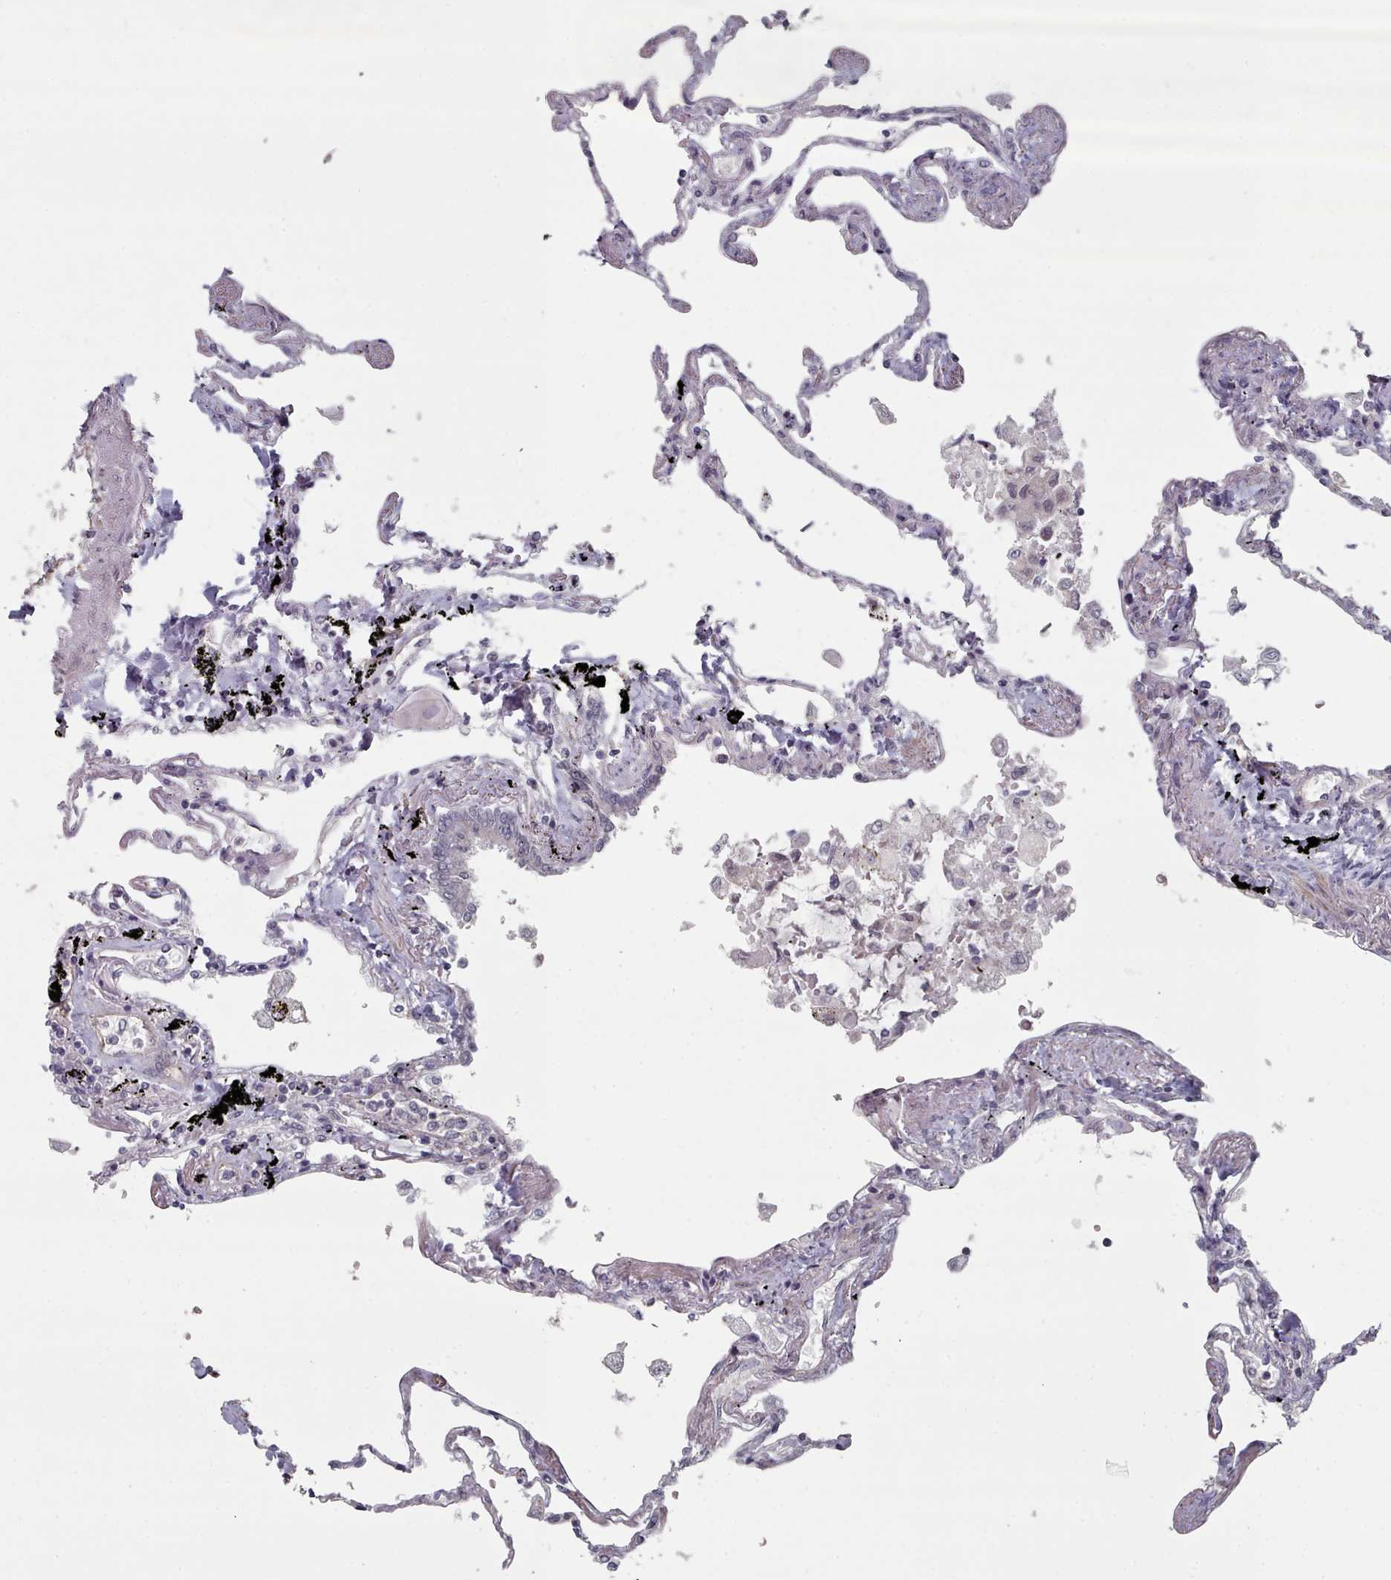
{"staining": {"intensity": "negative", "quantity": "none", "location": "none"}, "tissue": "lung", "cell_type": "Alveolar cells", "image_type": "normal", "snomed": [{"axis": "morphology", "description": "Normal tissue, NOS"}, {"axis": "topography", "description": "Lung"}], "caption": "A micrograph of lung stained for a protein exhibits no brown staining in alveolar cells. Brightfield microscopy of immunohistochemistry stained with DAB (3,3'-diaminobenzidine) (brown) and hematoxylin (blue), captured at high magnification.", "gene": "HYAL3", "patient": {"sex": "female", "age": 67}}